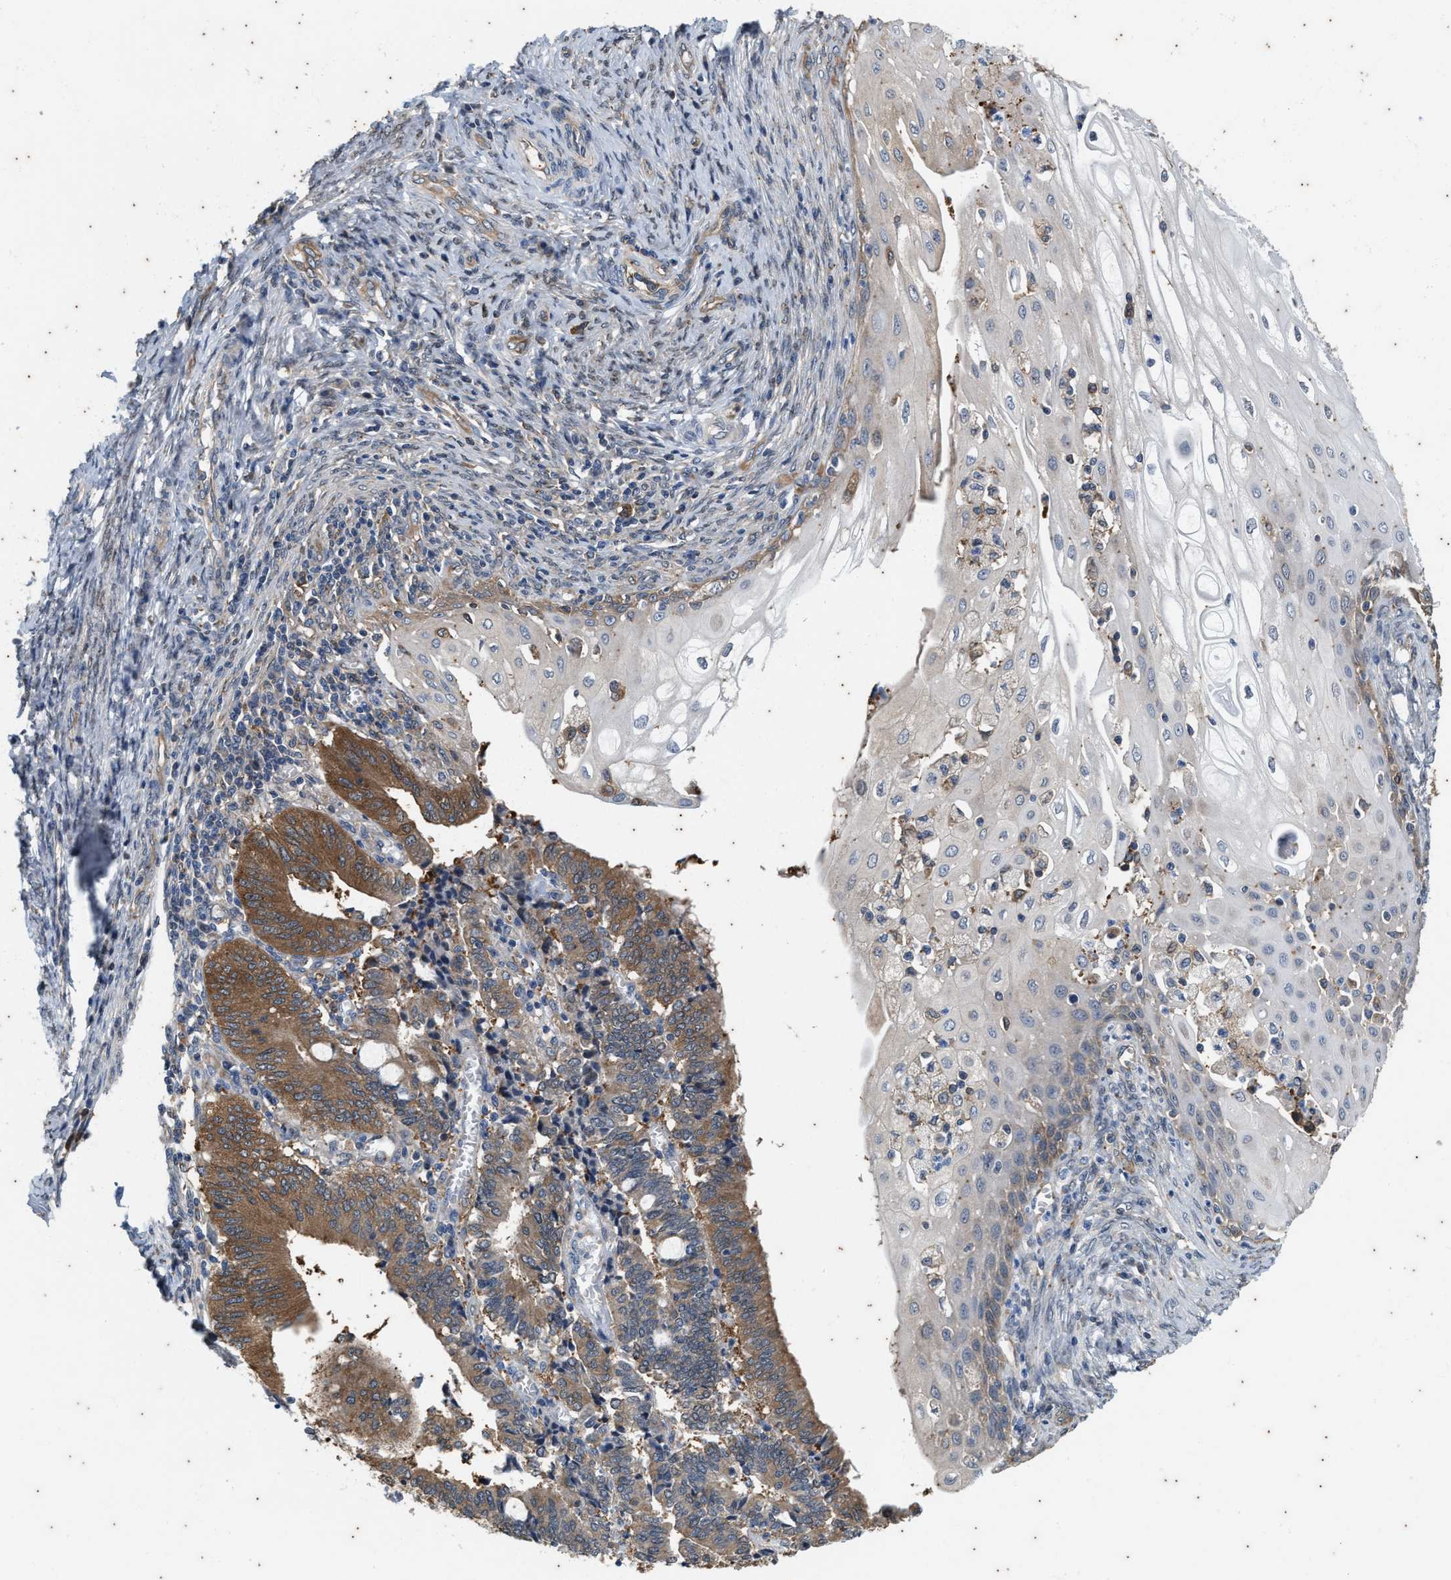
{"staining": {"intensity": "moderate", "quantity": ">75%", "location": "cytoplasmic/membranous"}, "tissue": "cervical cancer", "cell_type": "Tumor cells", "image_type": "cancer", "snomed": [{"axis": "morphology", "description": "Adenocarcinoma, NOS"}, {"axis": "topography", "description": "Cervix"}], "caption": "A photomicrograph of cervical cancer (adenocarcinoma) stained for a protein displays moderate cytoplasmic/membranous brown staining in tumor cells.", "gene": "COX19", "patient": {"sex": "female", "age": 44}}